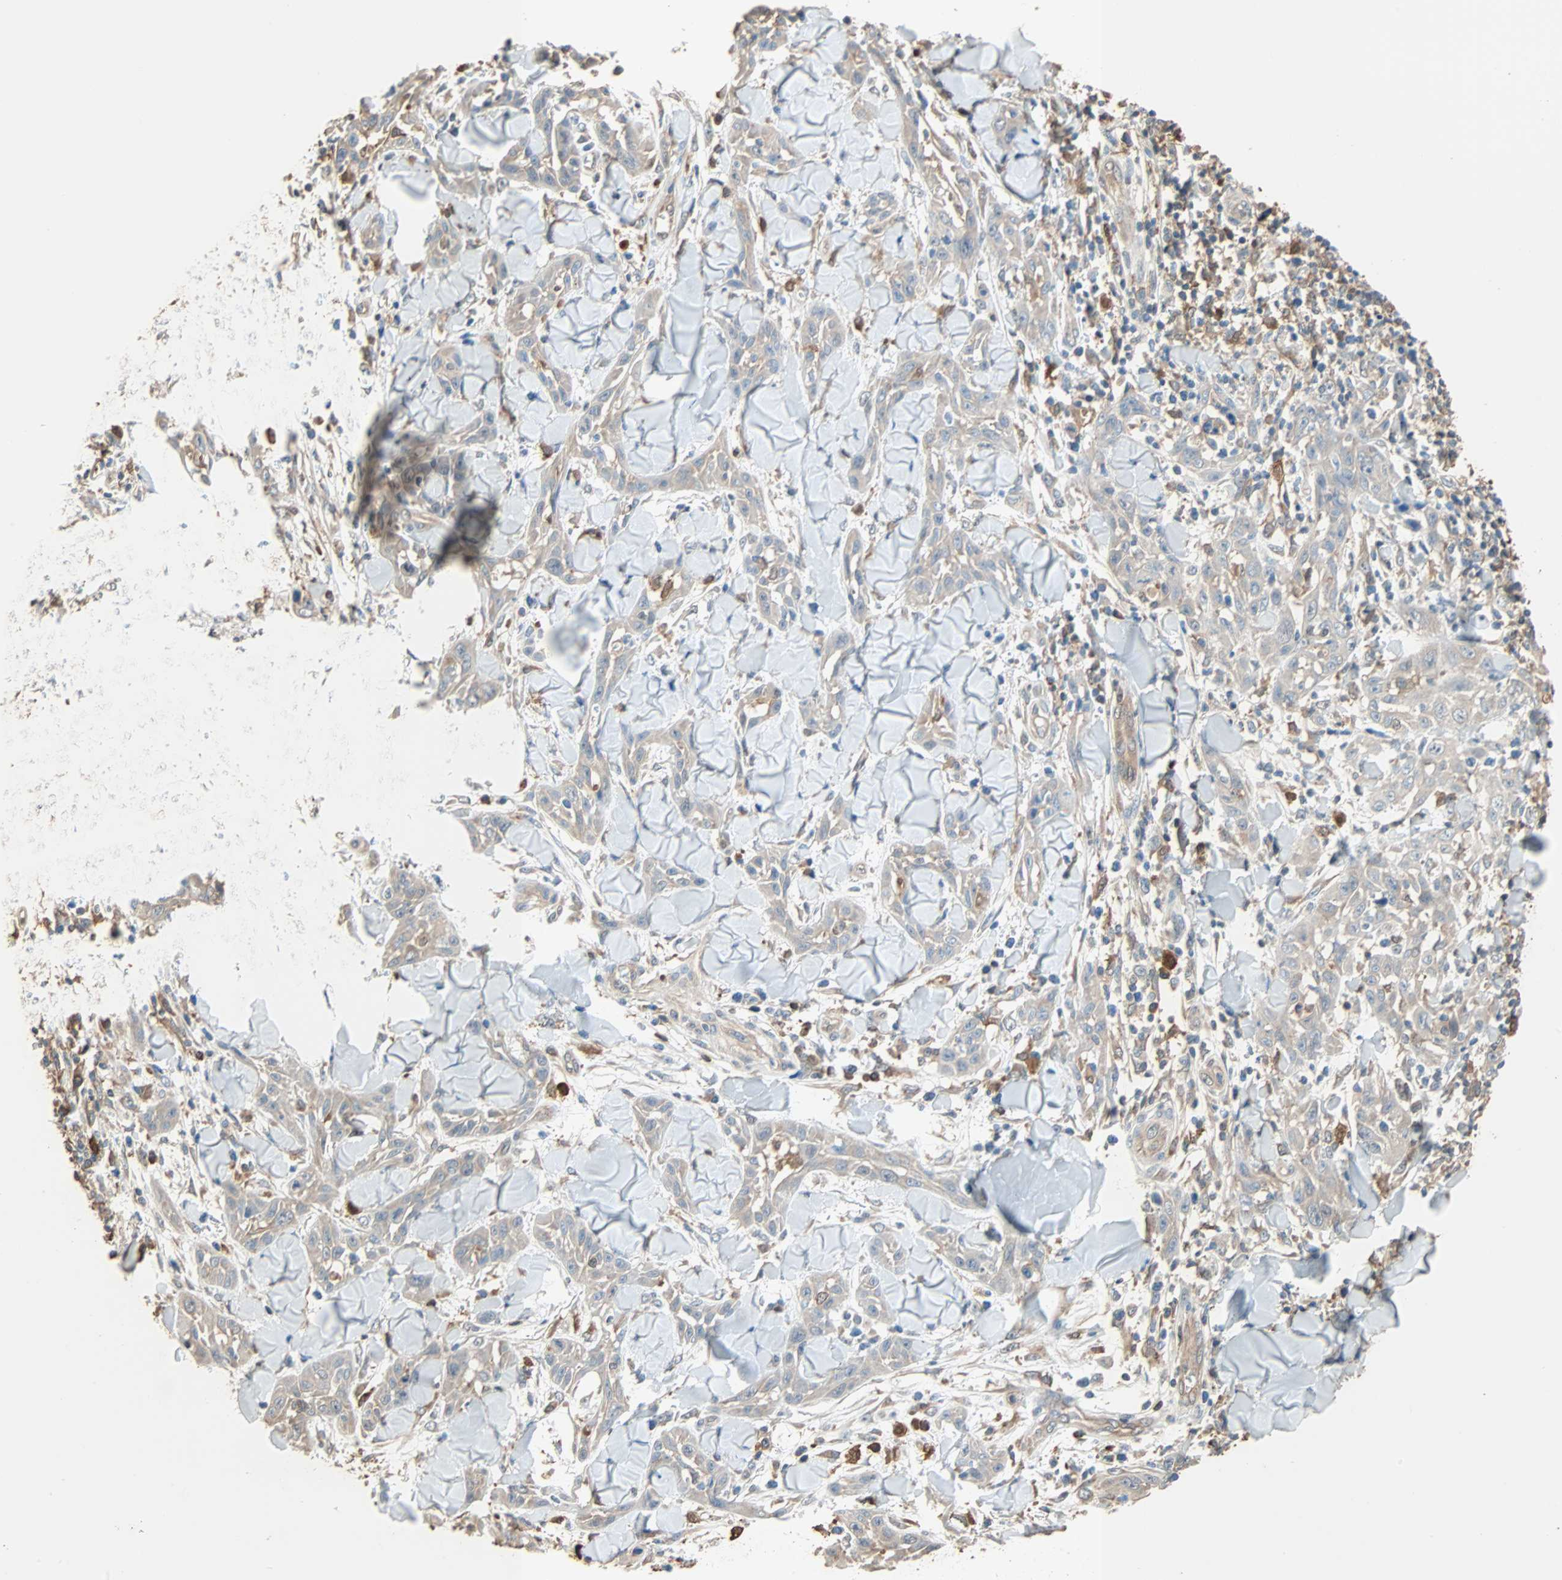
{"staining": {"intensity": "weak", "quantity": "25%-75%", "location": "cytoplasmic/membranous"}, "tissue": "skin cancer", "cell_type": "Tumor cells", "image_type": "cancer", "snomed": [{"axis": "morphology", "description": "Squamous cell carcinoma, NOS"}, {"axis": "topography", "description": "Skin"}], "caption": "Protein staining reveals weak cytoplasmic/membranous staining in about 25%-75% of tumor cells in squamous cell carcinoma (skin).", "gene": "PRDX1", "patient": {"sex": "male", "age": 24}}